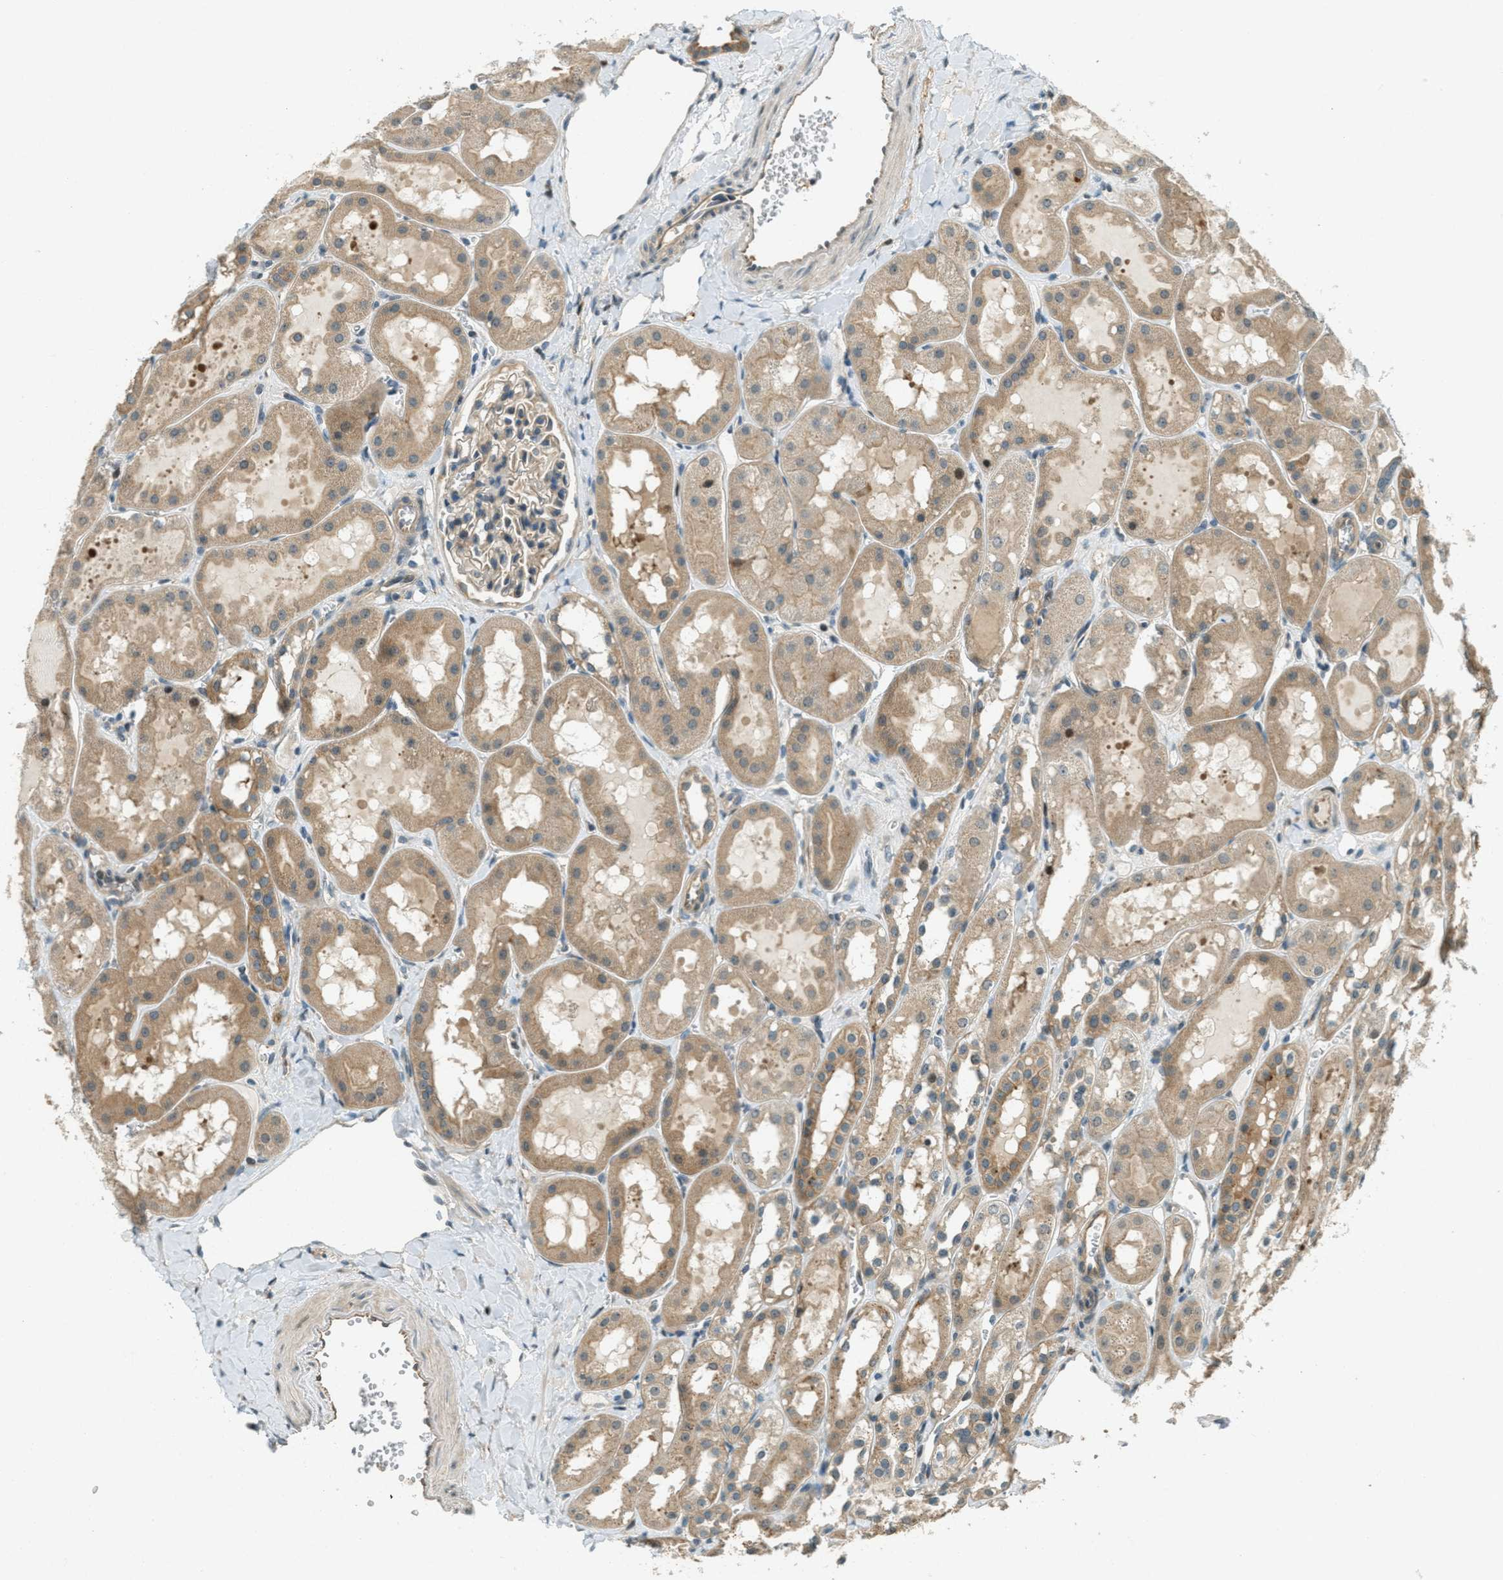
{"staining": {"intensity": "weak", "quantity": "<25%", "location": "cytoplasmic/membranous"}, "tissue": "kidney", "cell_type": "Cells in glomeruli", "image_type": "normal", "snomed": [{"axis": "morphology", "description": "Normal tissue, NOS"}, {"axis": "topography", "description": "Kidney"}, {"axis": "topography", "description": "Urinary bladder"}], "caption": "This image is of unremarkable kidney stained with IHC to label a protein in brown with the nuclei are counter-stained blue. There is no expression in cells in glomeruli. The staining is performed using DAB (3,3'-diaminobenzidine) brown chromogen with nuclei counter-stained in using hematoxylin.", "gene": "PTPN23", "patient": {"sex": "male", "age": 16}}